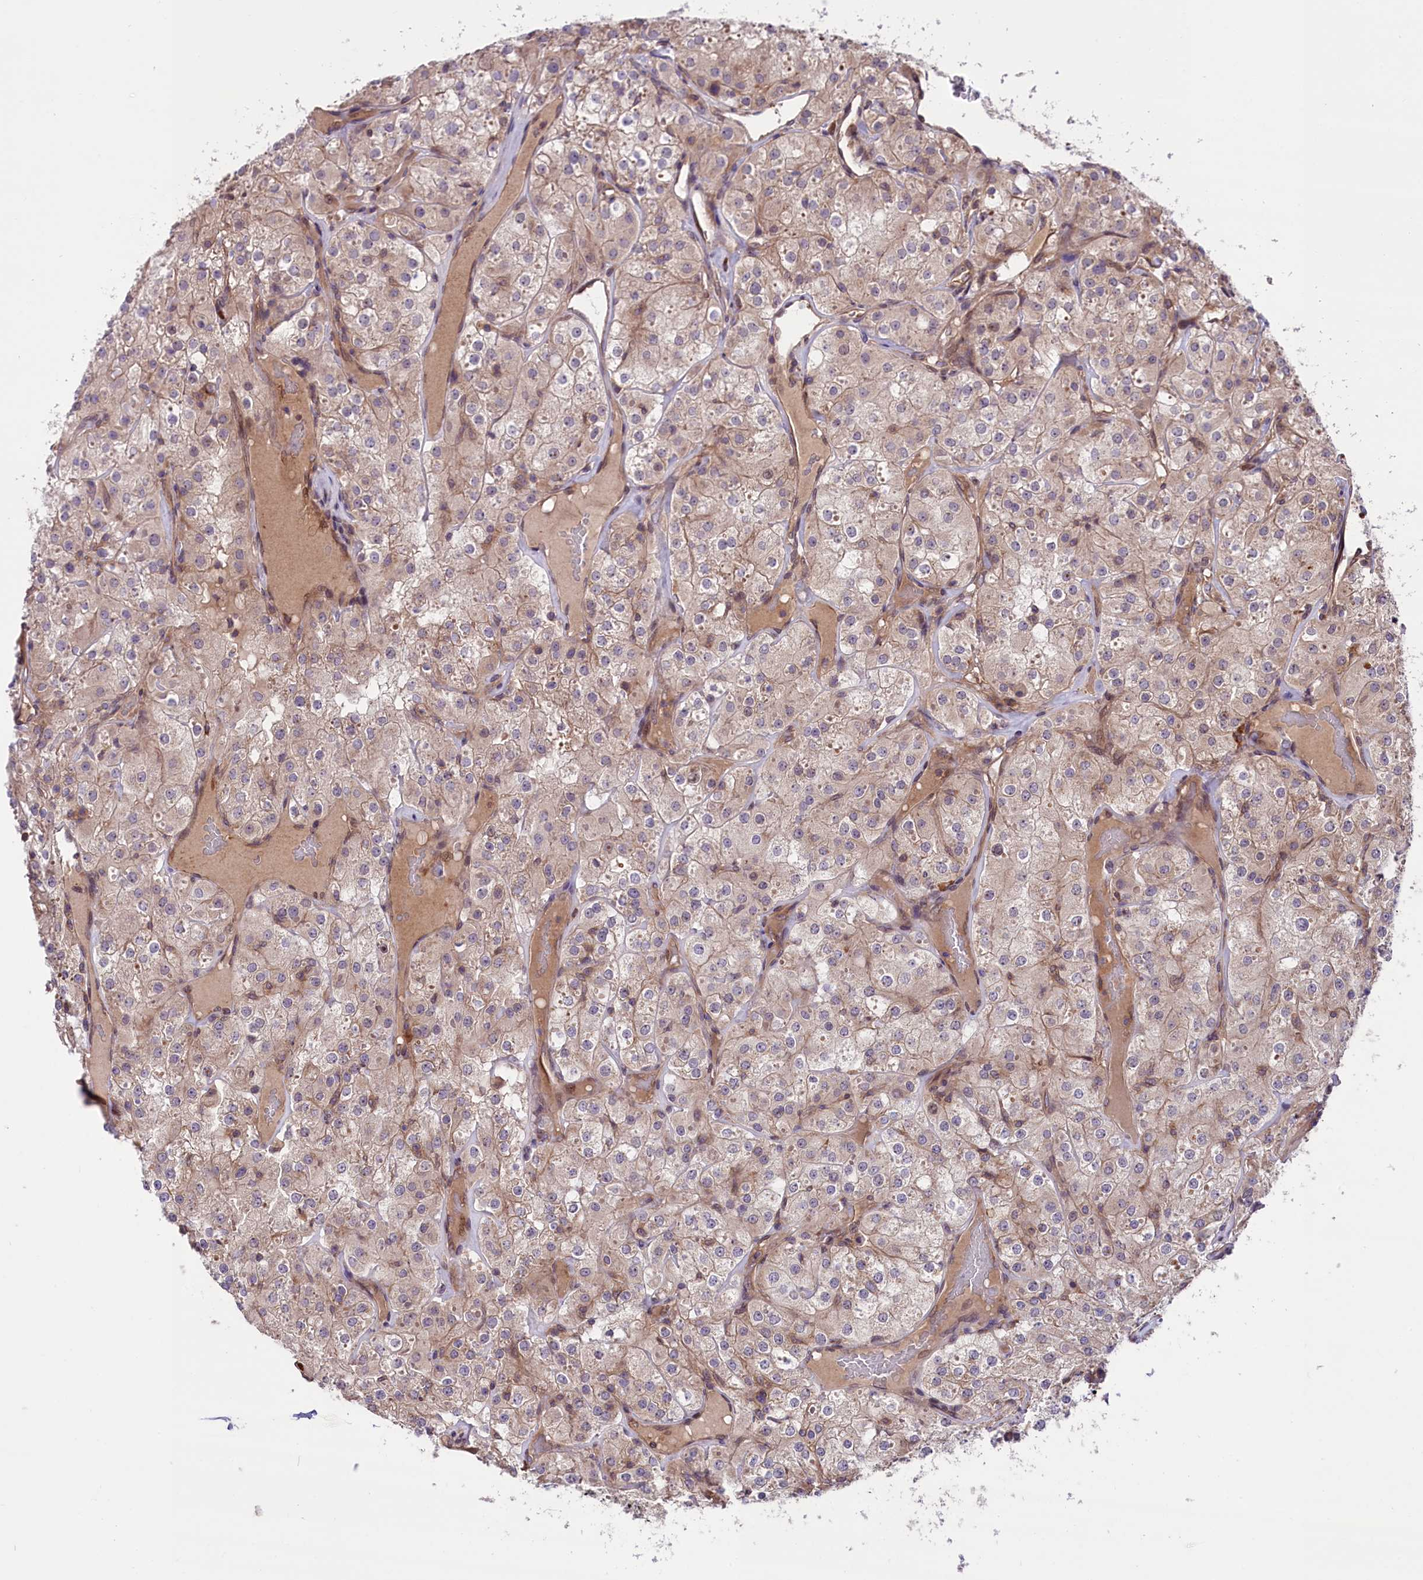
{"staining": {"intensity": "weak", "quantity": "25%-75%", "location": "cytoplasmic/membranous"}, "tissue": "renal cancer", "cell_type": "Tumor cells", "image_type": "cancer", "snomed": [{"axis": "morphology", "description": "Adenocarcinoma, NOS"}, {"axis": "topography", "description": "Kidney"}], "caption": "Adenocarcinoma (renal) tissue displays weak cytoplasmic/membranous expression in approximately 25%-75% of tumor cells (Stains: DAB in brown, nuclei in blue, Microscopy: brightfield microscopy at high magnification).", "gene": "HDAC5", "patient": {"sex": "male", "age": 77}}